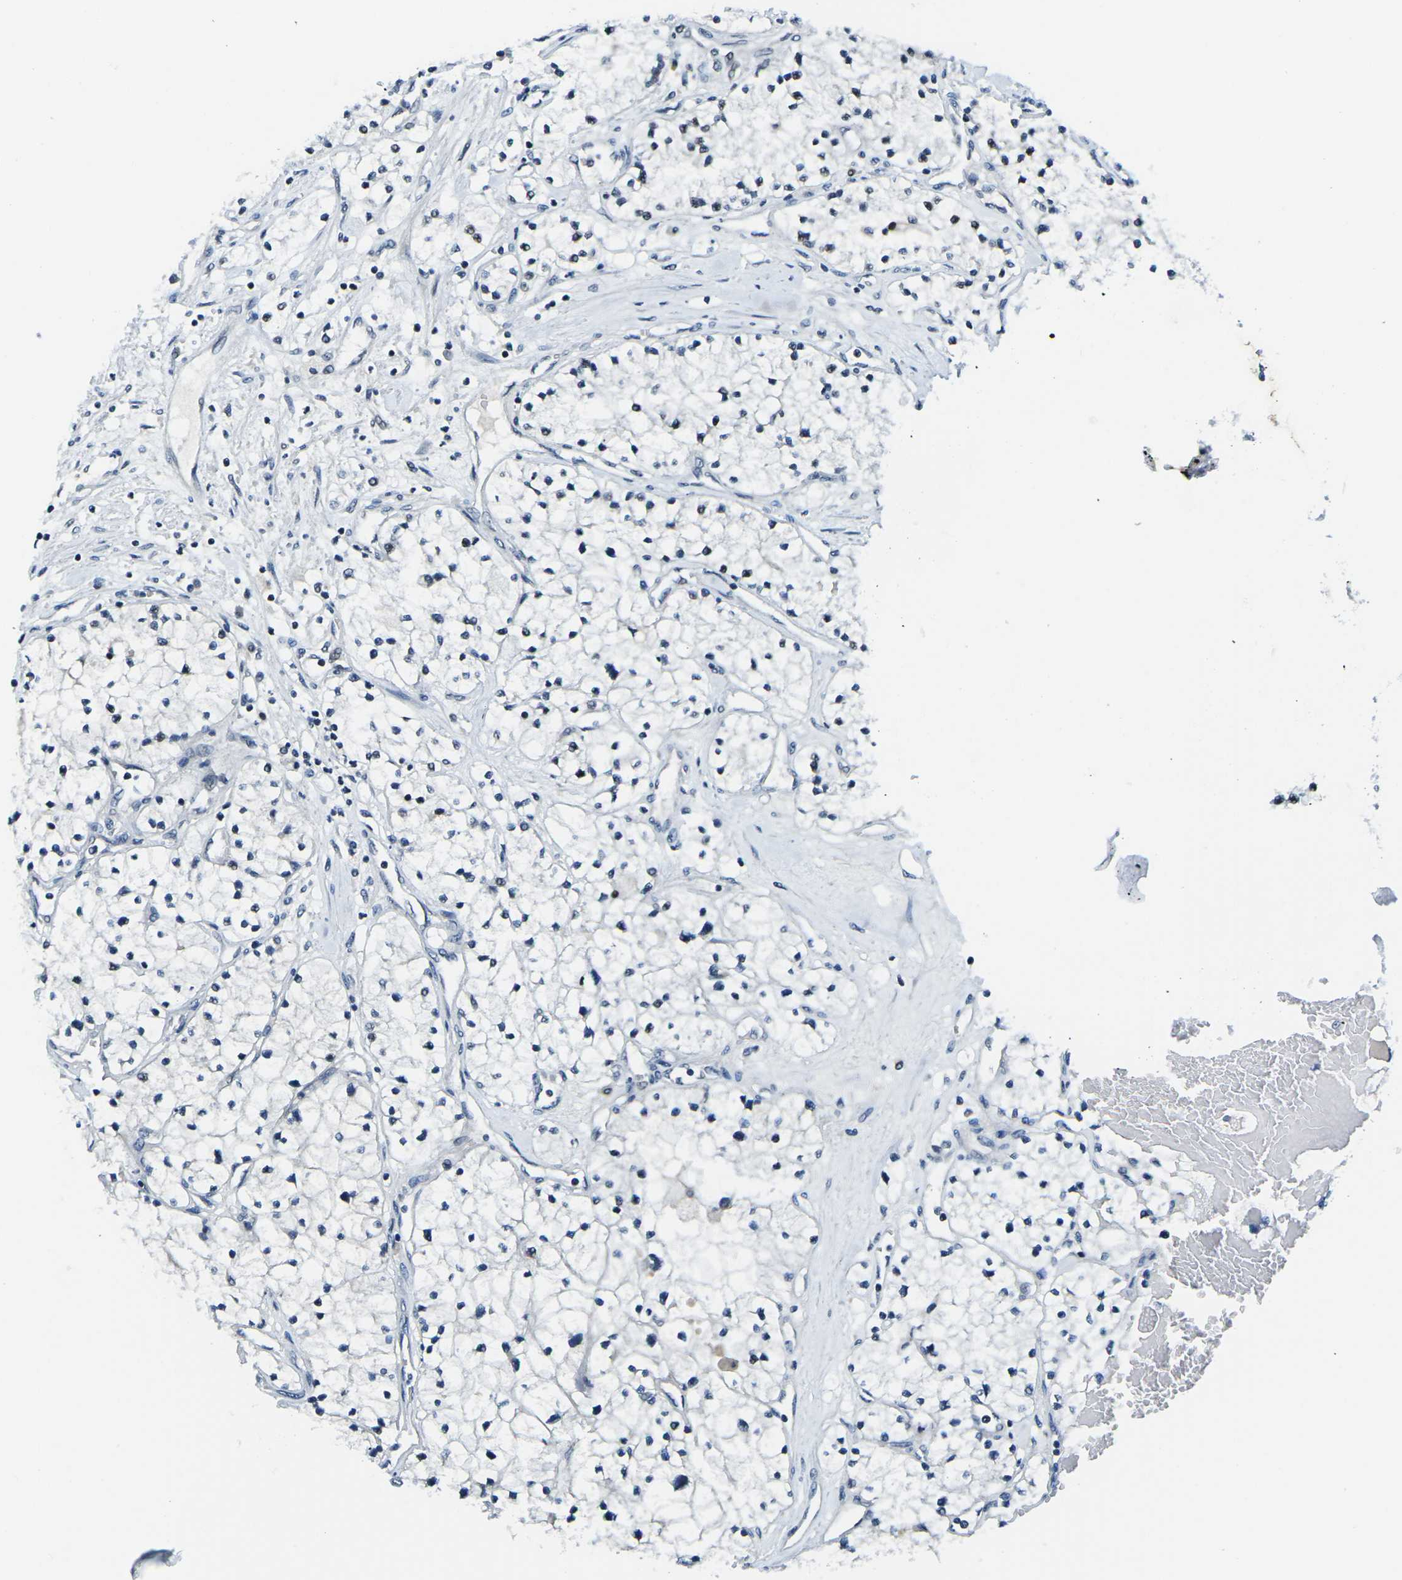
{"staining": {"intensity": "negative", "quantity": "none", "location": "none"}, "tissue": "renal cancer", "cell_type": "Tumor cells", "image_type": "cancer", "snomed": [{"axis": "morphology", "description": "Adenocarcinoma, NOS"}, {"axis": "topography", "description": "Kidney"}], "caption": "Tumor cells show no significant protein staining in renal adenocarcinoma.", "gene": "PRPF8", "patient": {"sex": "male", "age": 68}}